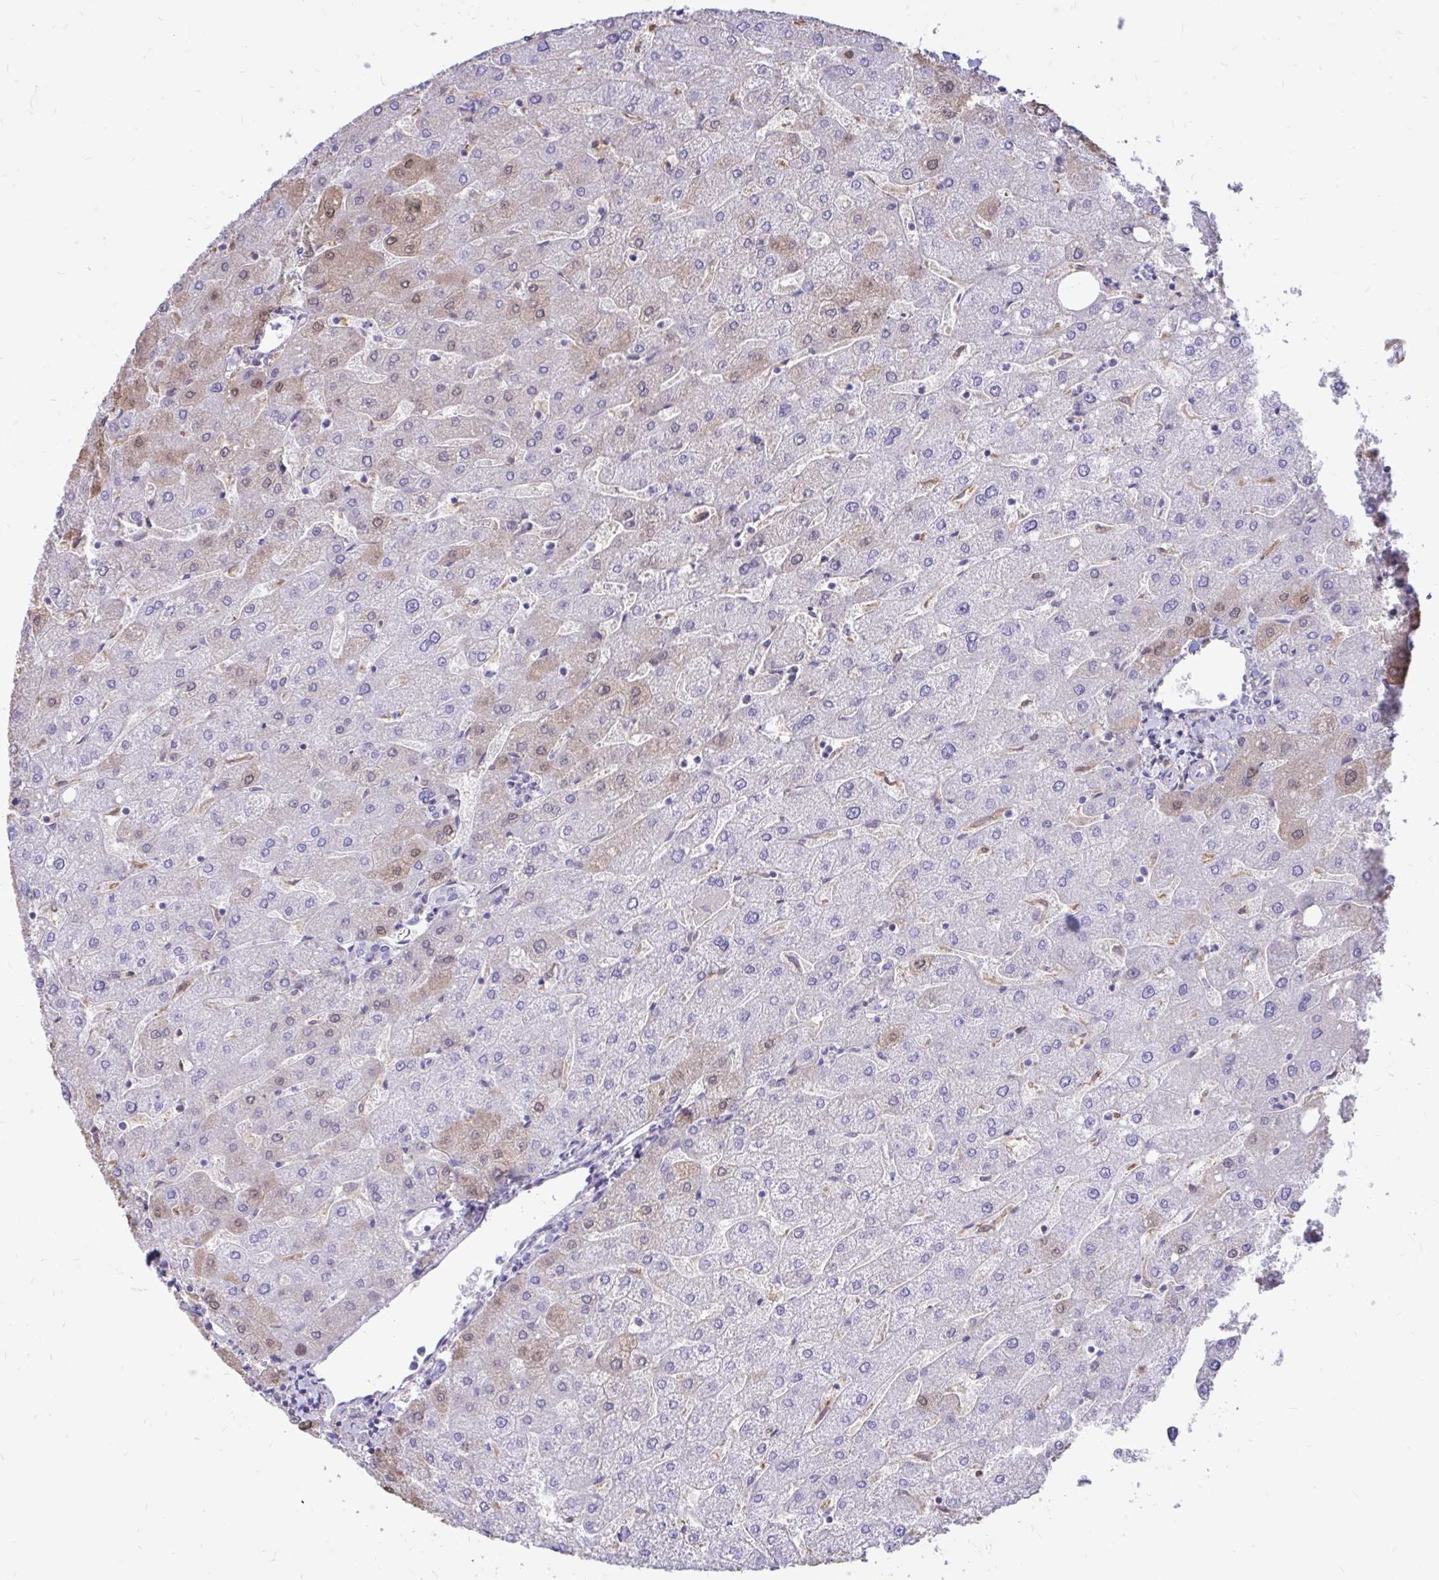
{"staining": {"intensity": "negative", "quantity": "none", "location": "none"}, "tissue": "liver", "cell_type": "Cholangiocytes", "image_type": "normal", "snomed": [{"axis": "morphology", "description": "Normal tissue, NOS"}, {"axis": "topography", "description": "Liver"}], "caption": "This is an immunohistochemistry (IHC) image of unremarkable liver. There is no staining in cholangiocytes.", "gene": "IGSF5", "patient": {"sex": "male", "age": 67}}